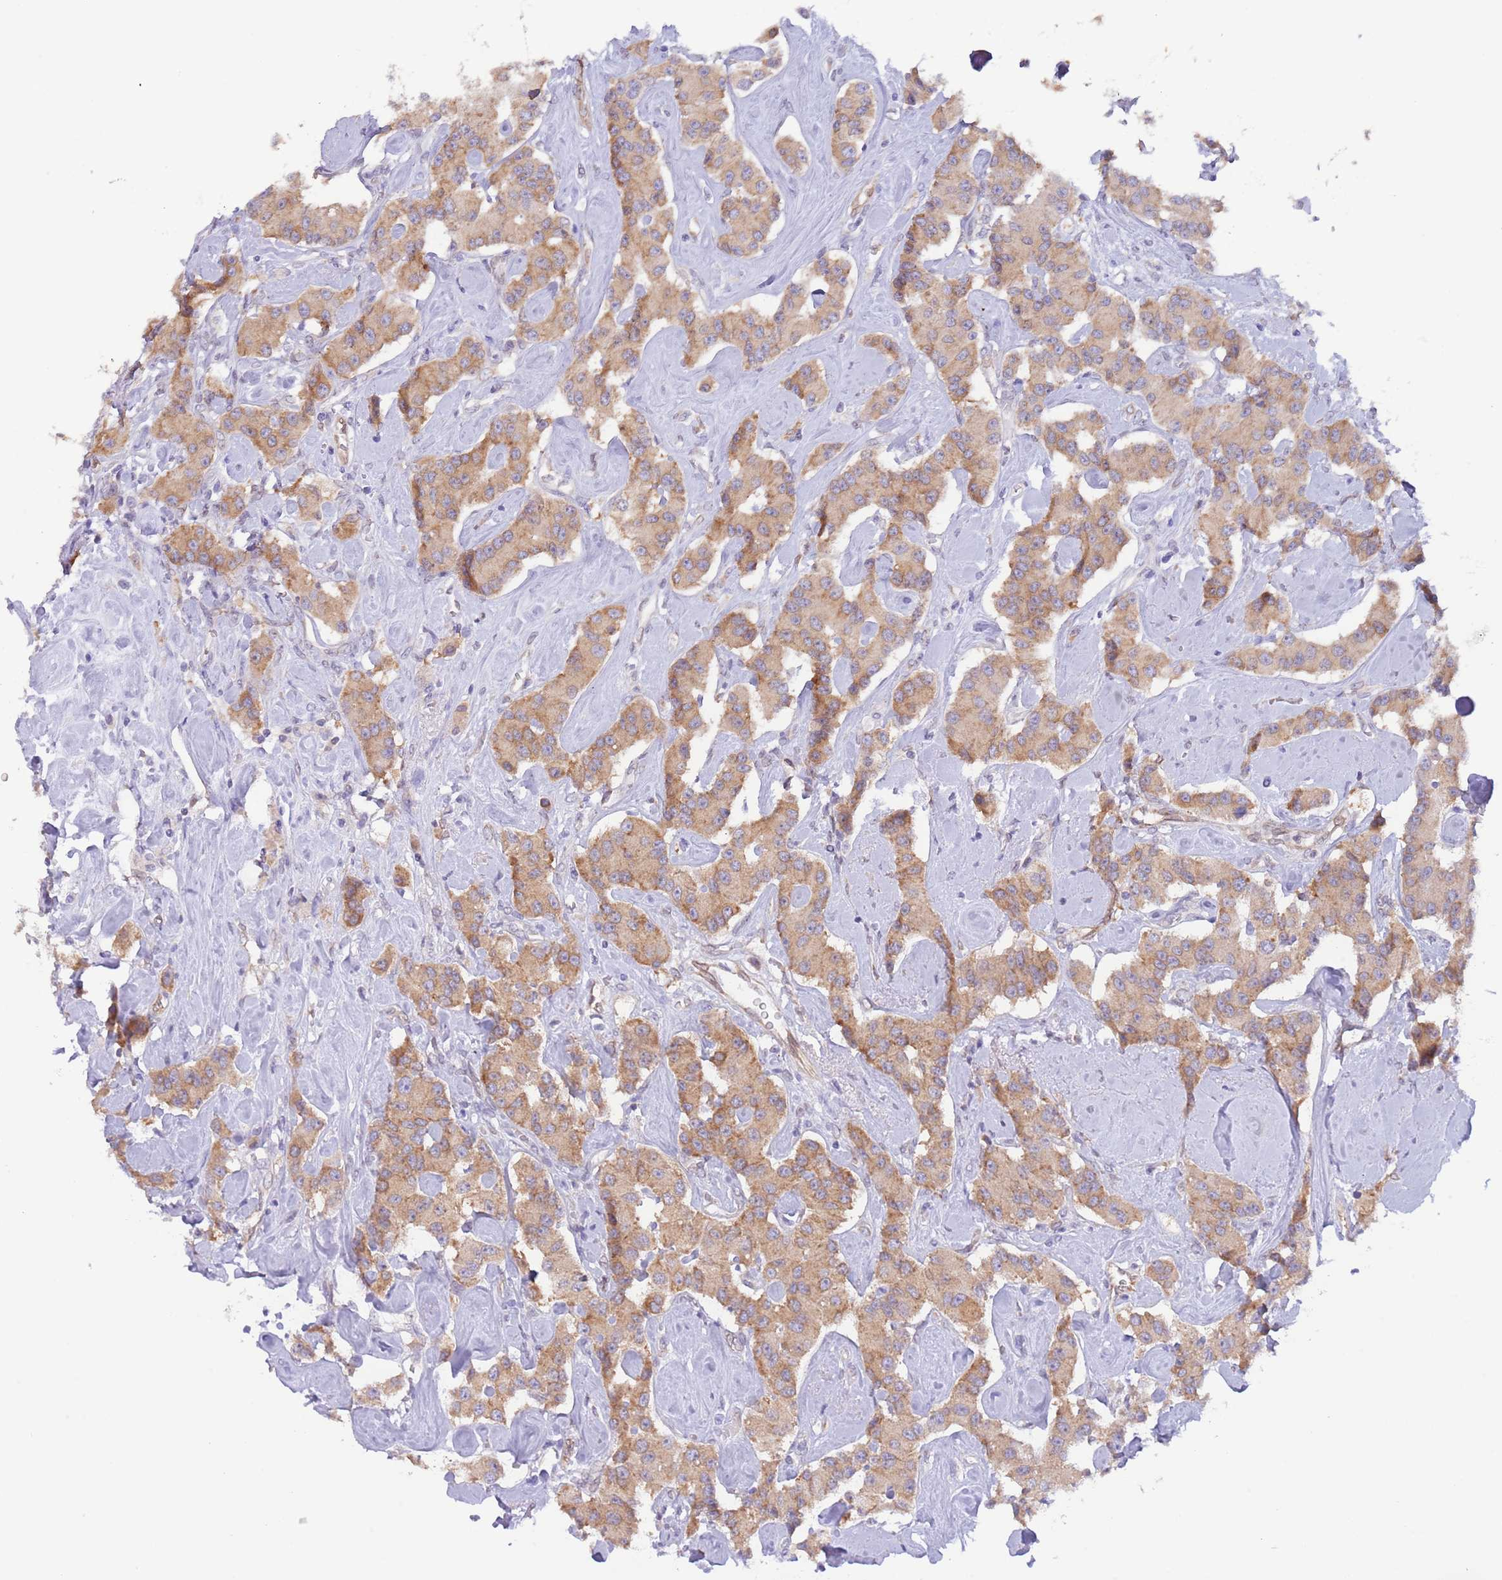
{"staining": {"intensity": "moderate", "quantity": ">75%", "location": "cytoplasmic/membranous"}, "tissue": "carcinoid", "cell_type": "Tumor cells", "image_type": "cancer", "snomed": [{"axis": "morphology", "description": "Carcinoid, malignant, NOS"}, {"axis": "topography", "description": "Pancreas"}], "caption": "Approximately >75% of tumor cells in human carcinoid exhibit moderate cytoplasmic/membranous protein positivity as visualized by brown immunohistochemical staining.", "gene": "EBPL", "patient": {"sex": "male", "age": 41}}